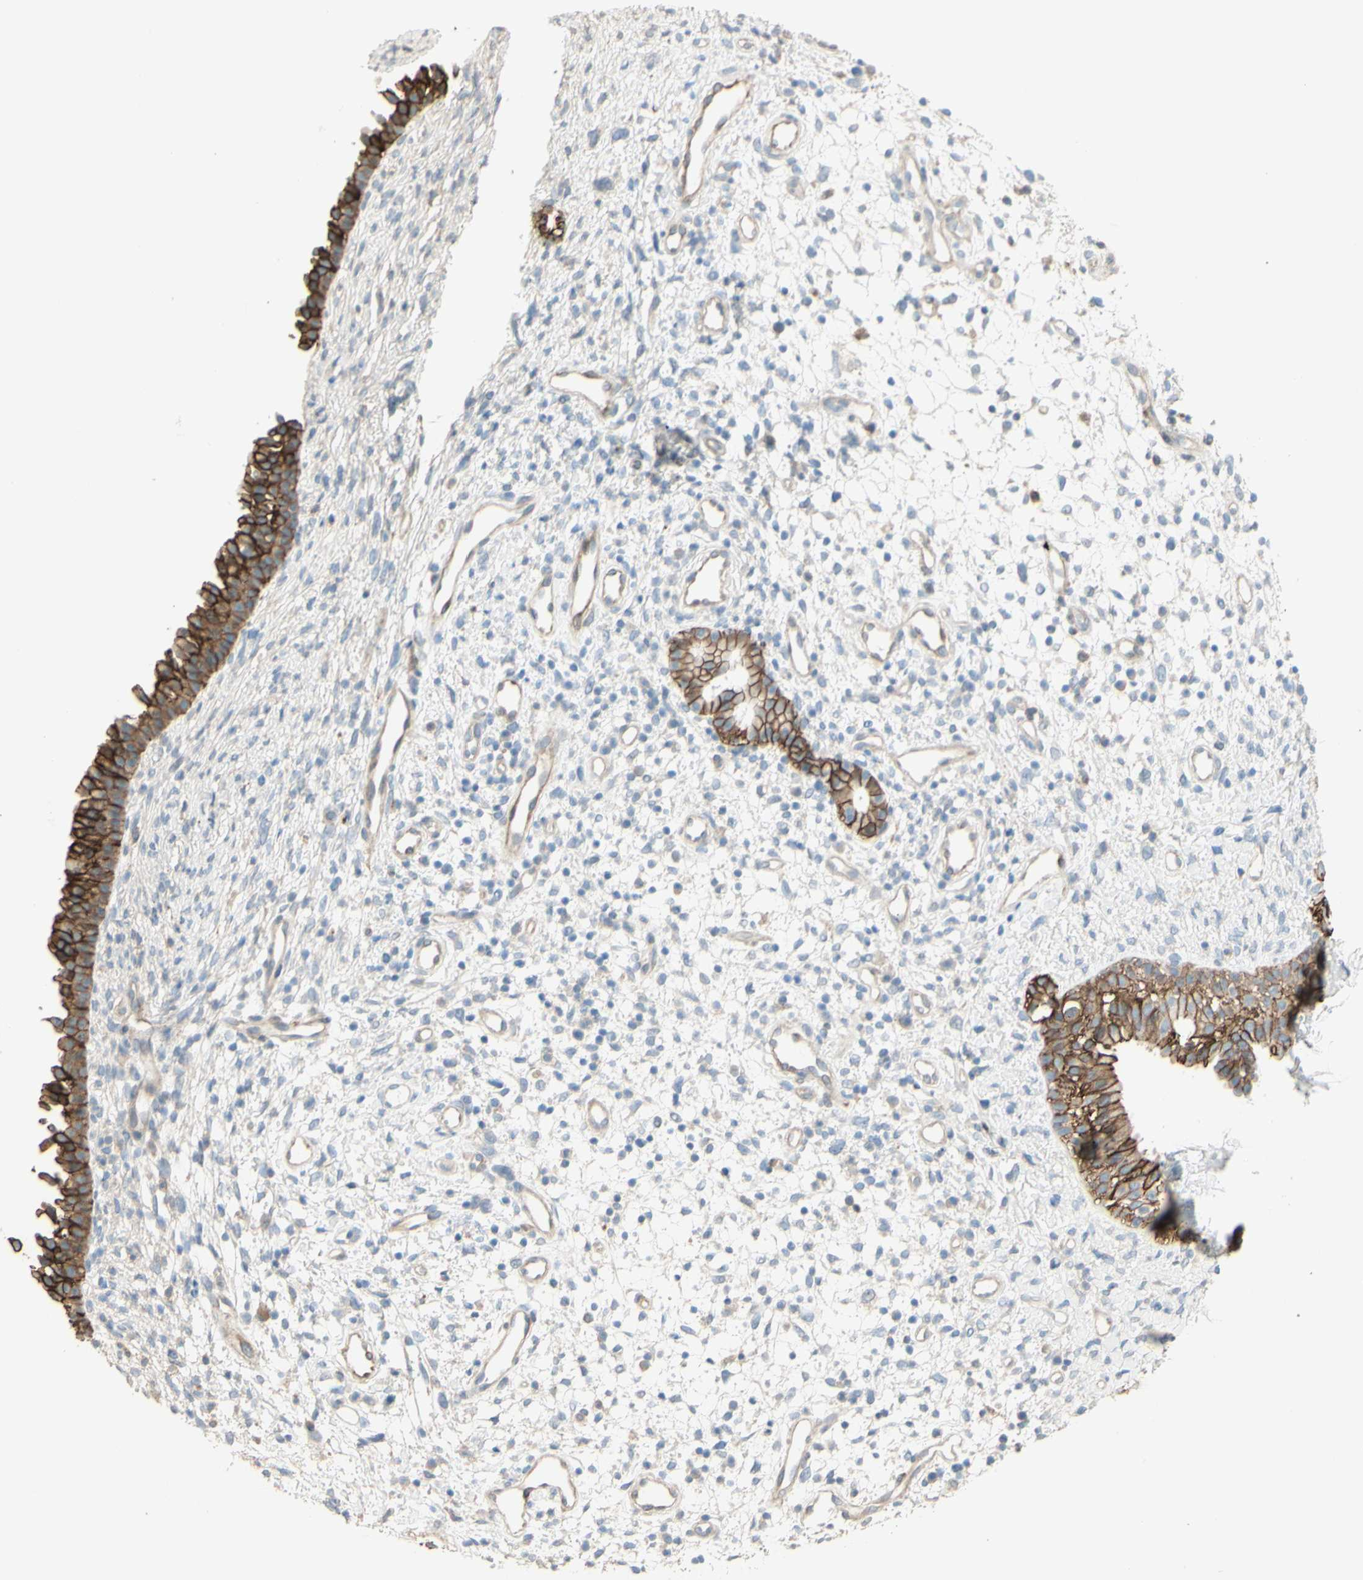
{"staining": {"intensity": "strong", "quantity": ">75%", "location": "cytoplasmic/membranous"}, "tissue": "nasopharynx", "cell_type": "Respiratory epithelial cells", "image_type": "normal", "snomed": [{"axis": "morphology", "description": "Normal tissue, NOS"}, {"axis": "topography", "description": "Nasopharynx"}], "caption": "A histopathology image of human nasopharynx stained for a protein reveals strong cytoplasmic/membranous brown staining in respiratory epithelial cells. The staining is performed using DAB brown chromogen to label protein expression. The nuclei are counter-stained blue using hematoxylin.", "gene": "RNF149", "patient": {"sex": "male", "age": 22}}